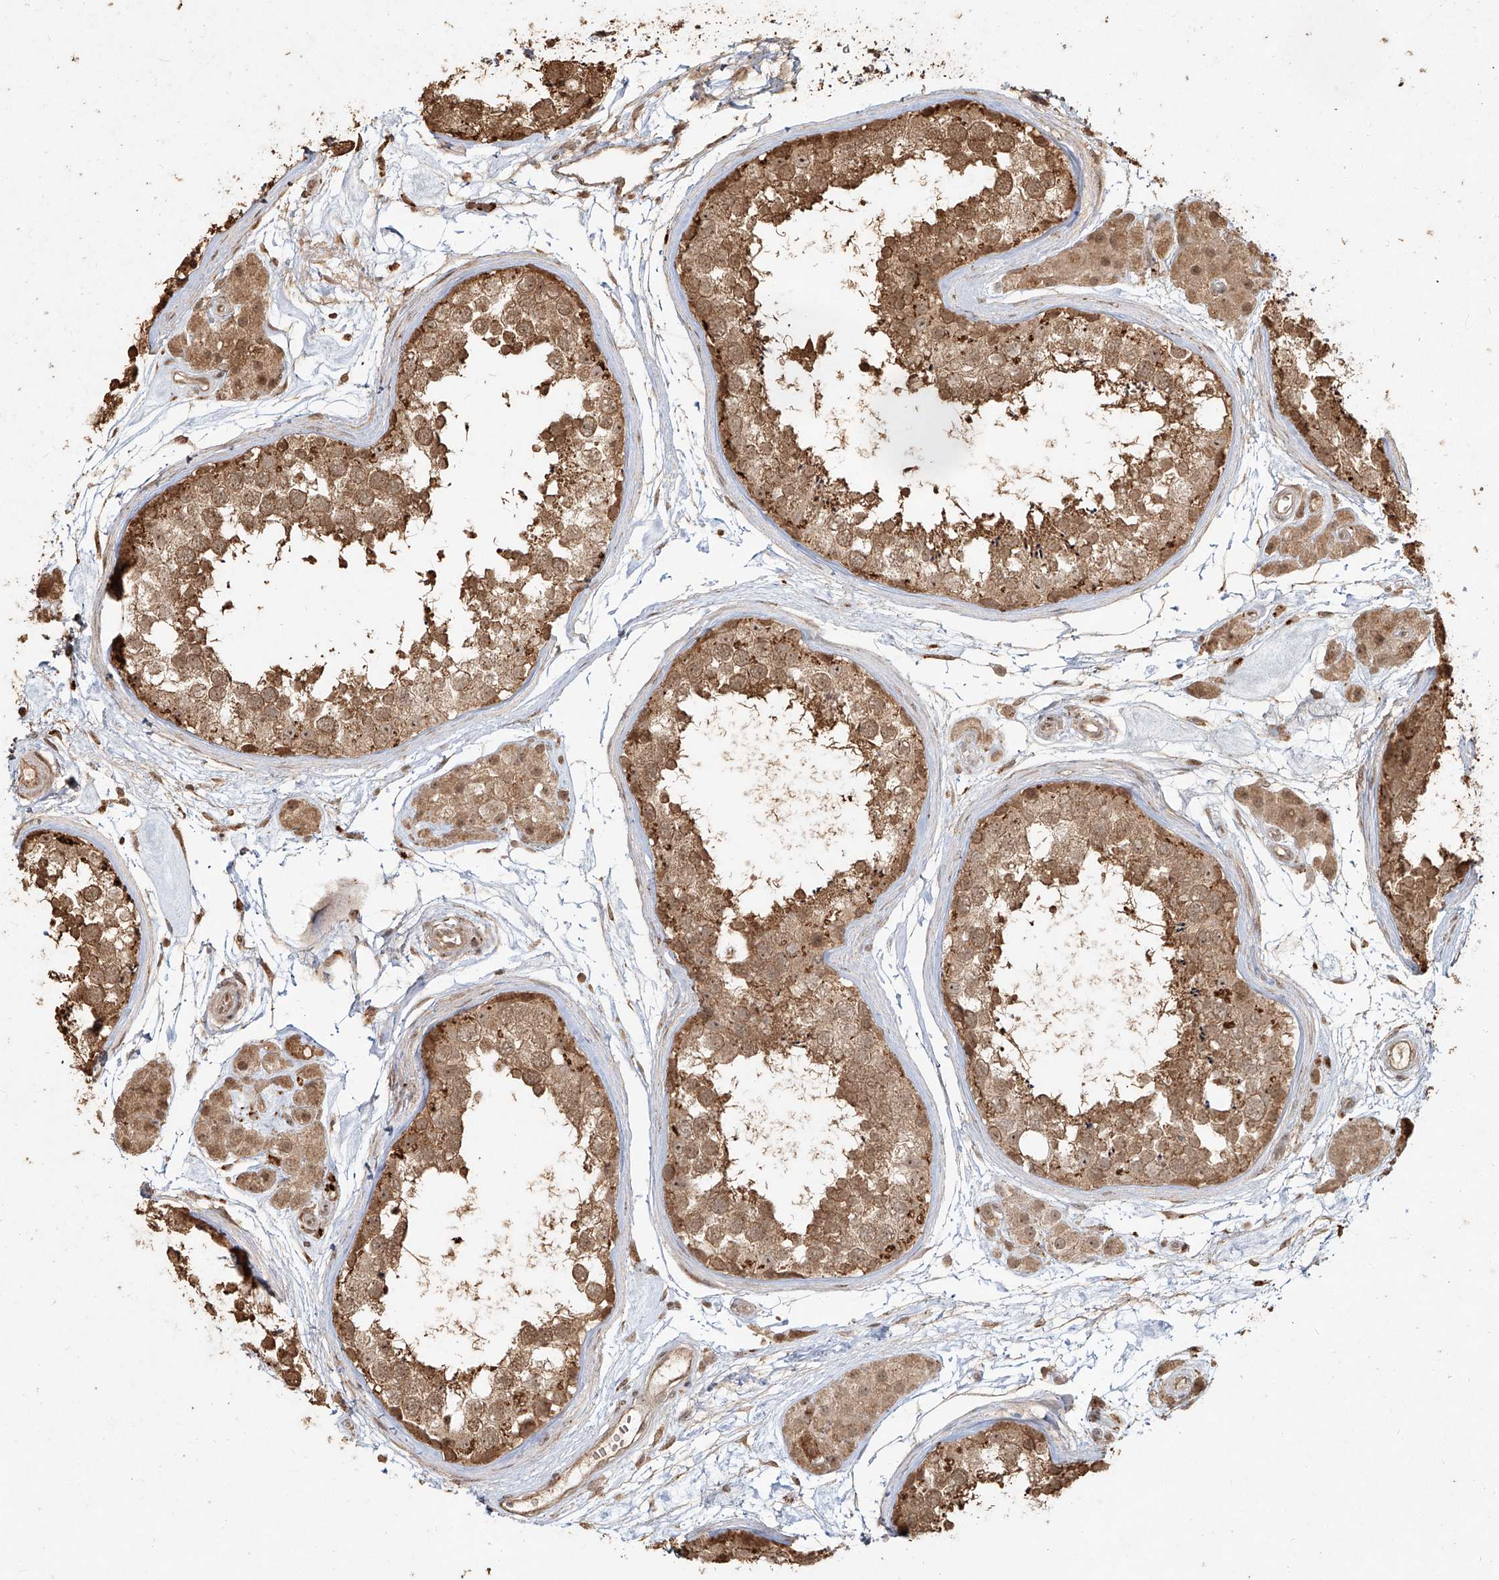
{"staining": {"intensity": "moderate", "quantity": ">75%", "location": "cytoplasmic/membranous,nuclear"}, "tissue": "testis", "cell_type": "Cells in seminiferous ducts", "image_type": "normal", "snomed": [{"axis": "morphology", "description": "Normal tissue, NOS"}, {"axis": "topography", "description": "Testis"}], "caption": "Moderate cytoplasmic/membranous,nuclear positivity is identified in approximately >75% of cells in seminiferous ducts in normal testis. The staining is performed using DAB brown chromogen to label protein expression. The nuclei are counter-stained blue using hematoxylin.", "gene": "UBE2K", "patient": {"sex": "male", "age": 56}}